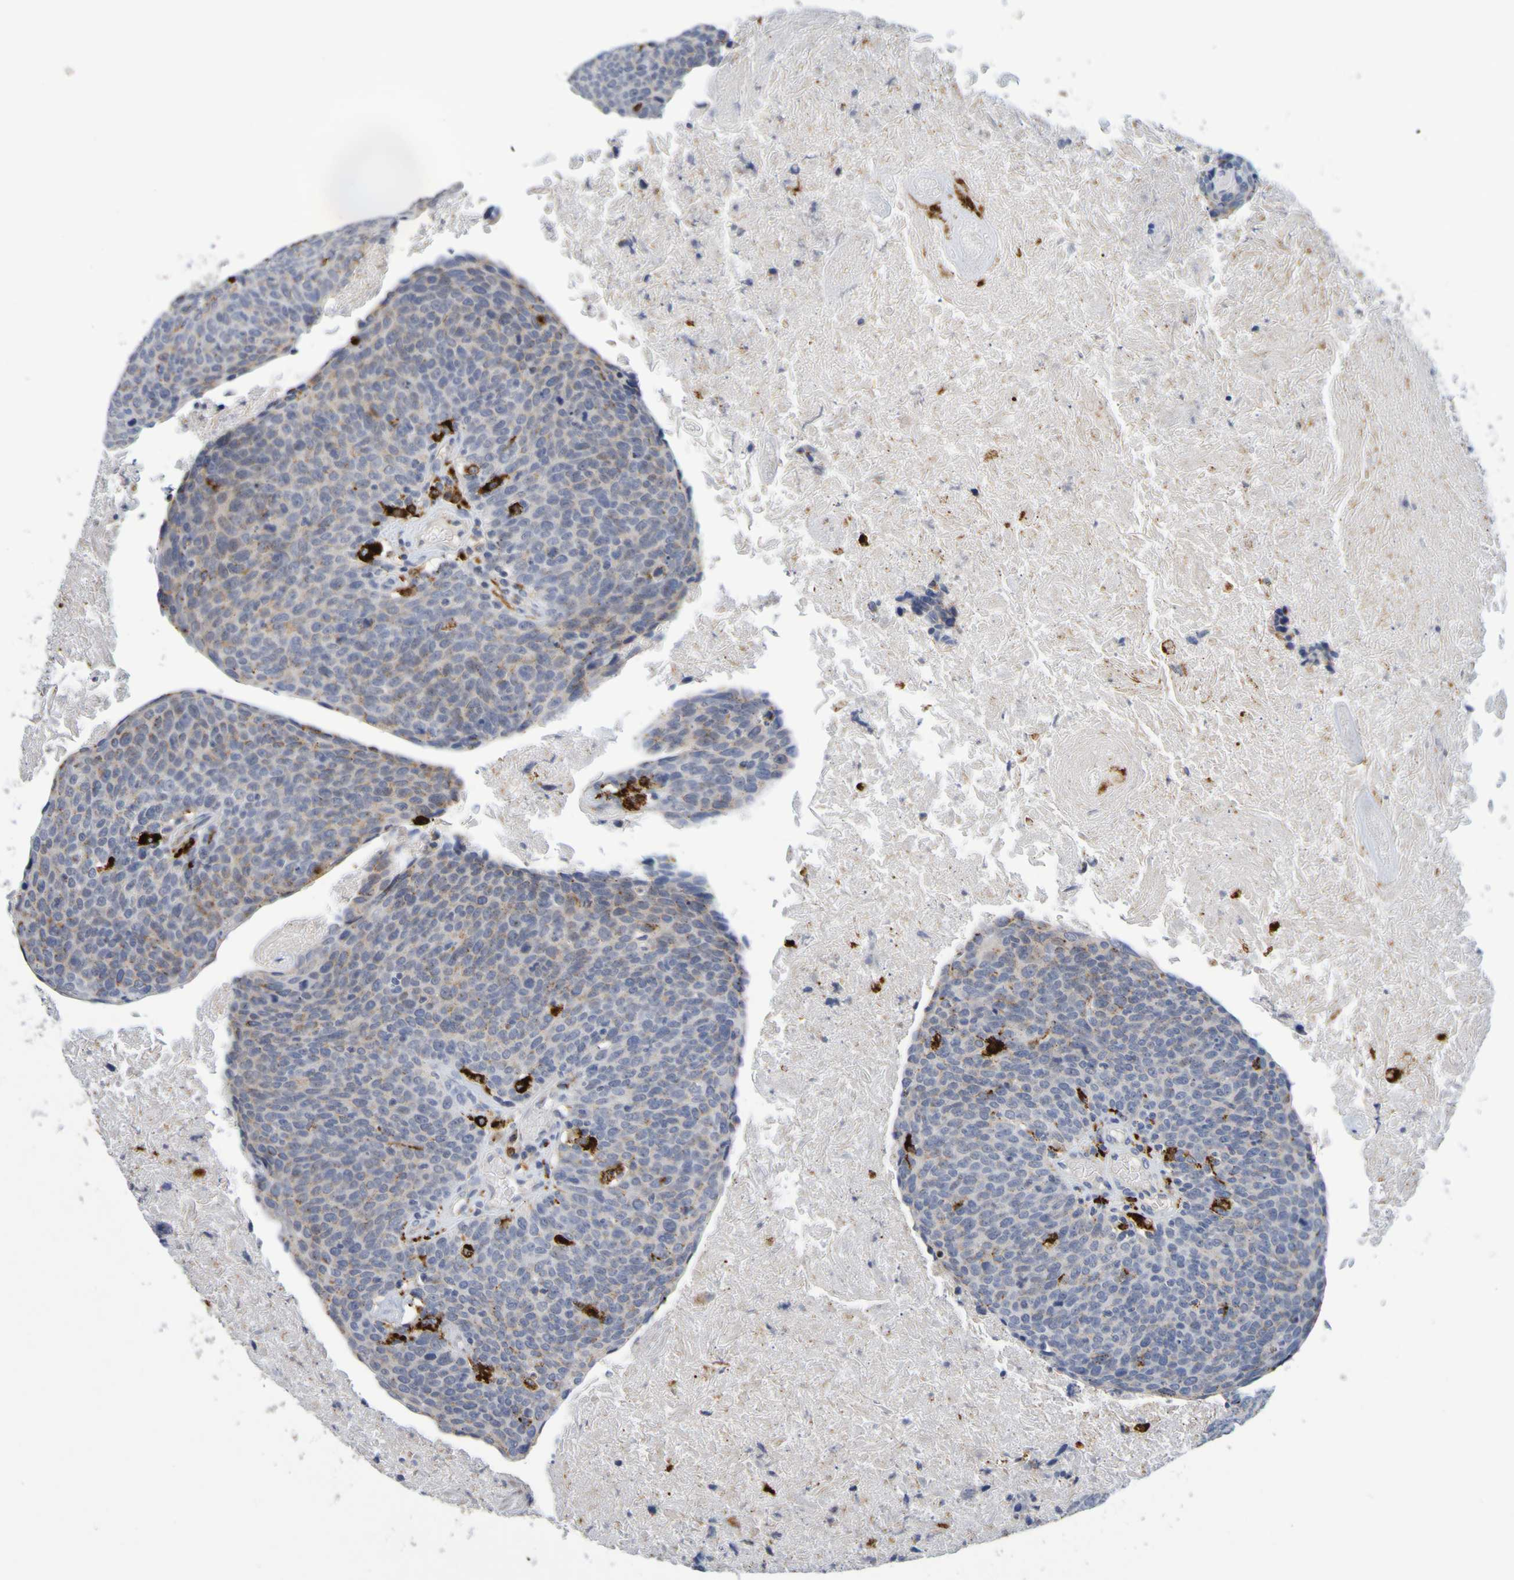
{"staining": {"intensity": "weak", "quantity": "<25%", "location": "cytoplasmic/membranous"}, "tissue": "head and neck cancer", "cell_type": "Tumor cells", "image_type": "cancer", "snomed": [{"axis": "morphology", "description": "Squamous cell carcinoma, NOS"}, {"axis": "morphology", "description": "Squamous cell carcinoma, metastatic, NOS"}, {"axis": "topography", "description": "Lymph node"}, {"axis": "topography", "description": "Head-Neck"}], "caption": "Immunohistochemistry (IHC) photomicrograph of squamous cell carcinoma (head and neck) stained for a protein (brown), which displays no expression in tumor cells. (Stains: DAB IHC with hematoxylin counter stain, Microscopy: brightfield microscopy at high magnification).", "gene": "TPH1", "patient": {"sex": "male", "age": 62}}